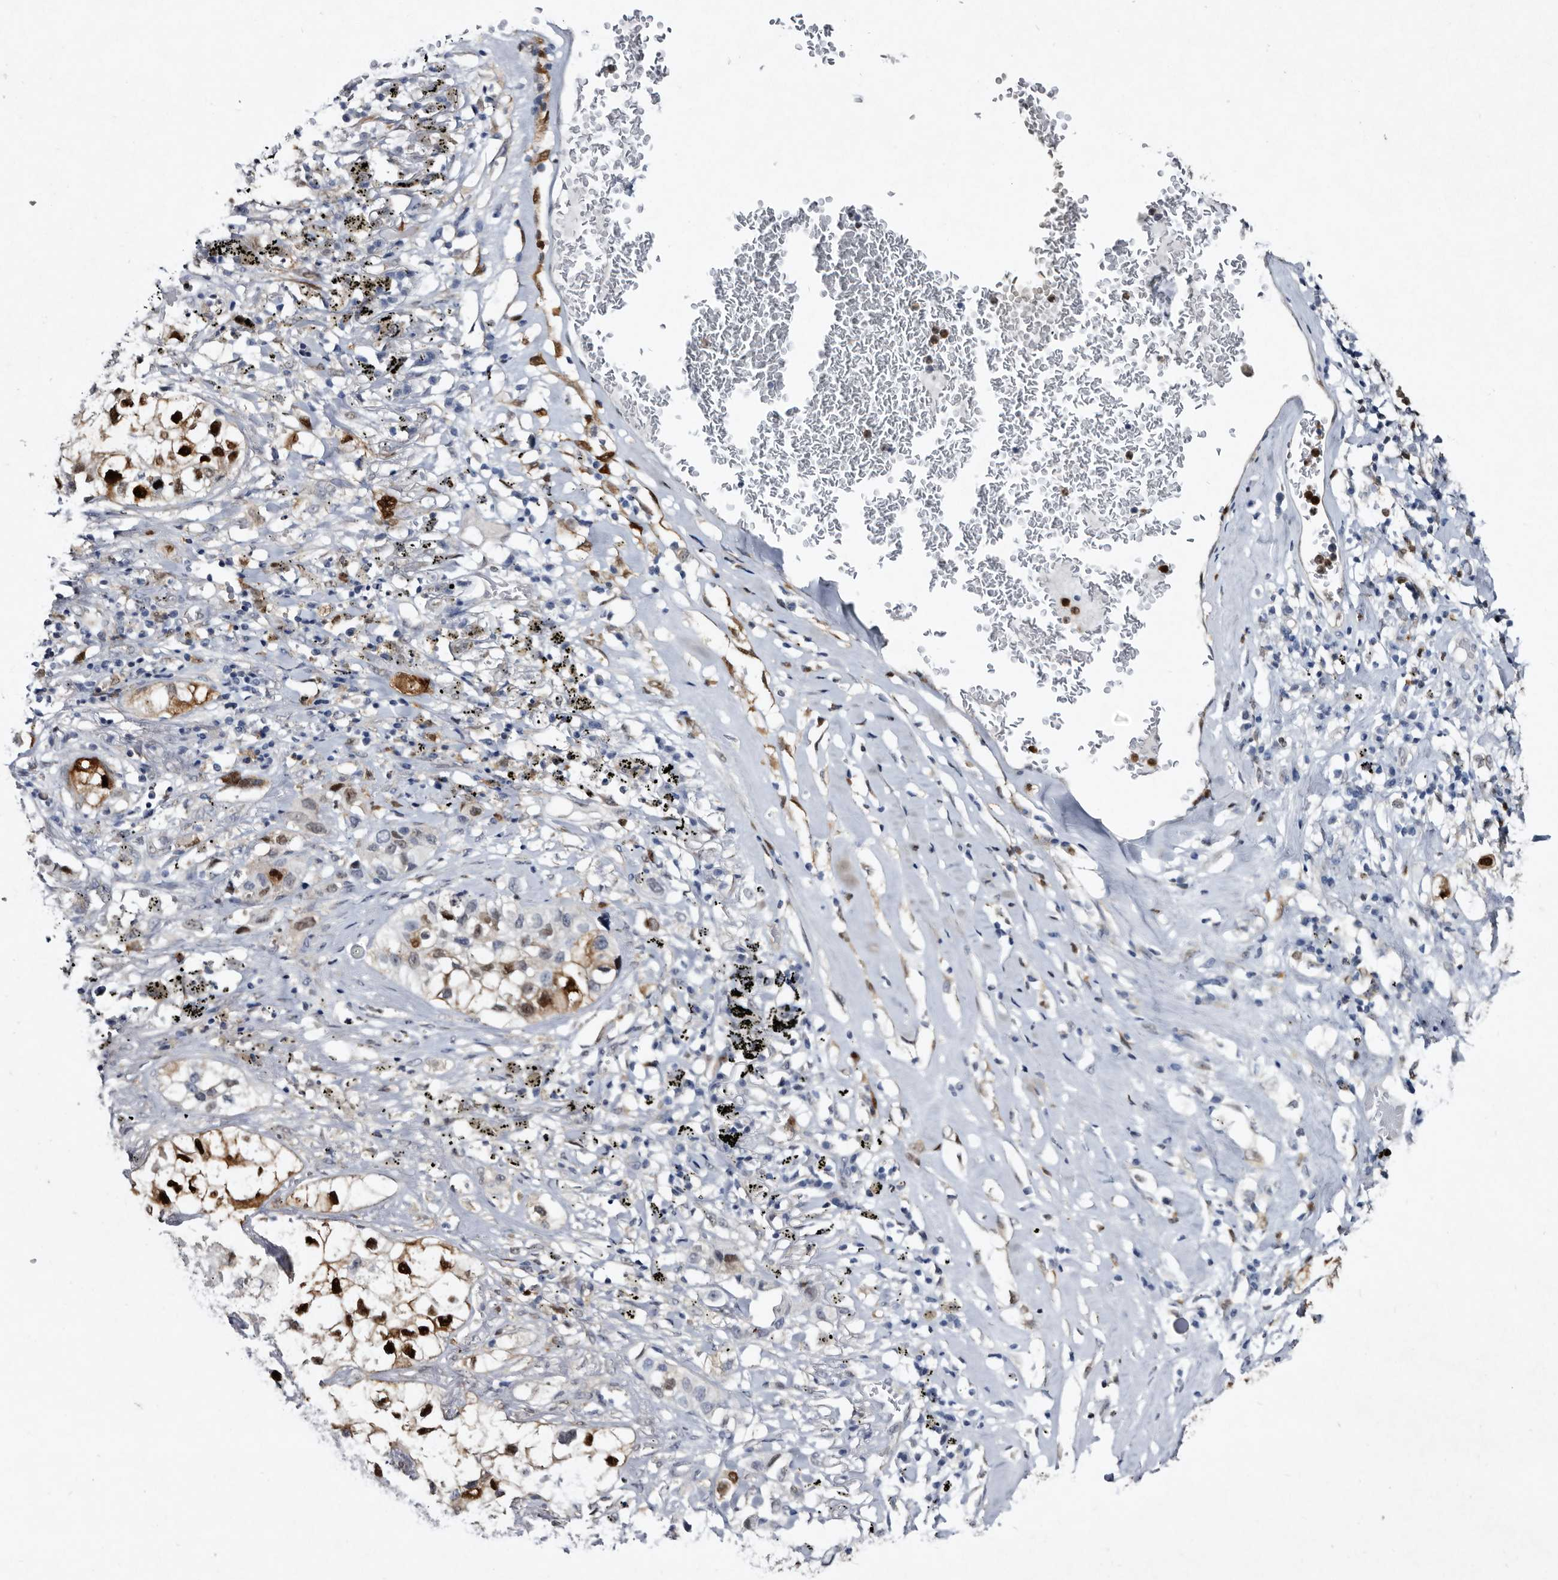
{"staining": {"intensity": "strong", "quantity": "25%-75%", "location": "cytoplasmic/membranous,nuclear"}, "tissue": "lung cancer", "cell_type": "Tumor cells", "image_type": "cancer", "snomed": [{"axis": "morphology", "description": "Adenocarcinoma, NOS"}, {"axis": "topography", "description": "Lung"}], "caption": "This is an image of IHC staining of lung adenocarcinoma, which shows strong expression in the cytoplasmic/membranous and nuclear of tumor cells.", "gene": "SERPINB8", "patient": {"sex": "male", "age": 63}}